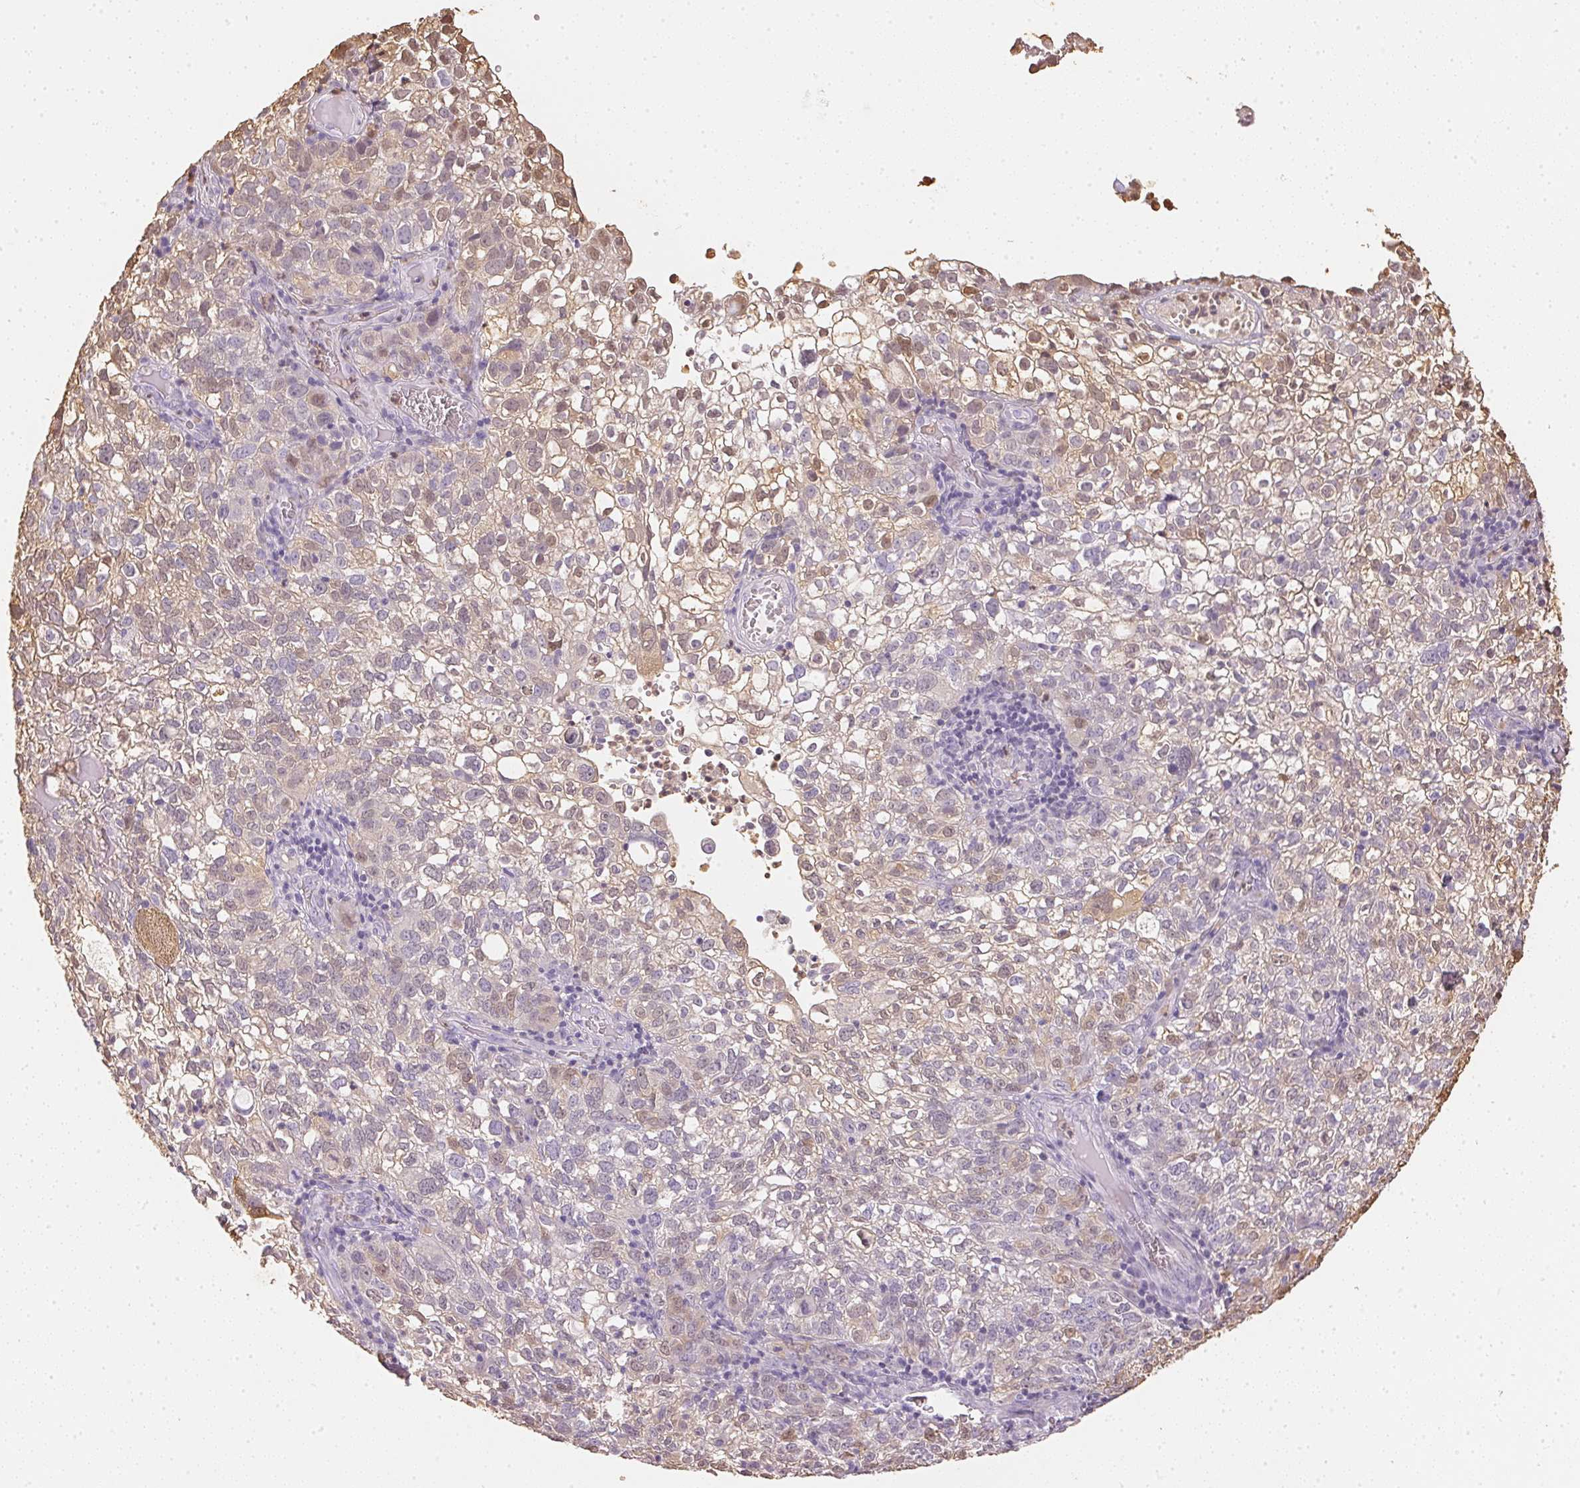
{"staining": {"intensity": "weak", "quantity": "<25%", "location": "cytoplasmic/membranous,nuclear"}, "tissue": "cervical cancer", "cell_type": "Tumor cells", "image_type": "cancer", "snomed": [{"axis": "morphology", "description": "Squamous cell carcinoma, NOS"}, {"axis": "topography", "description": "Cervix"}], "caption": "Tumor cells are negative for brown protein staining in cervical cancer (squamous cell carcinoma).", "gene": "S100A3", "patient": {"sex": "female", "age": 55}}